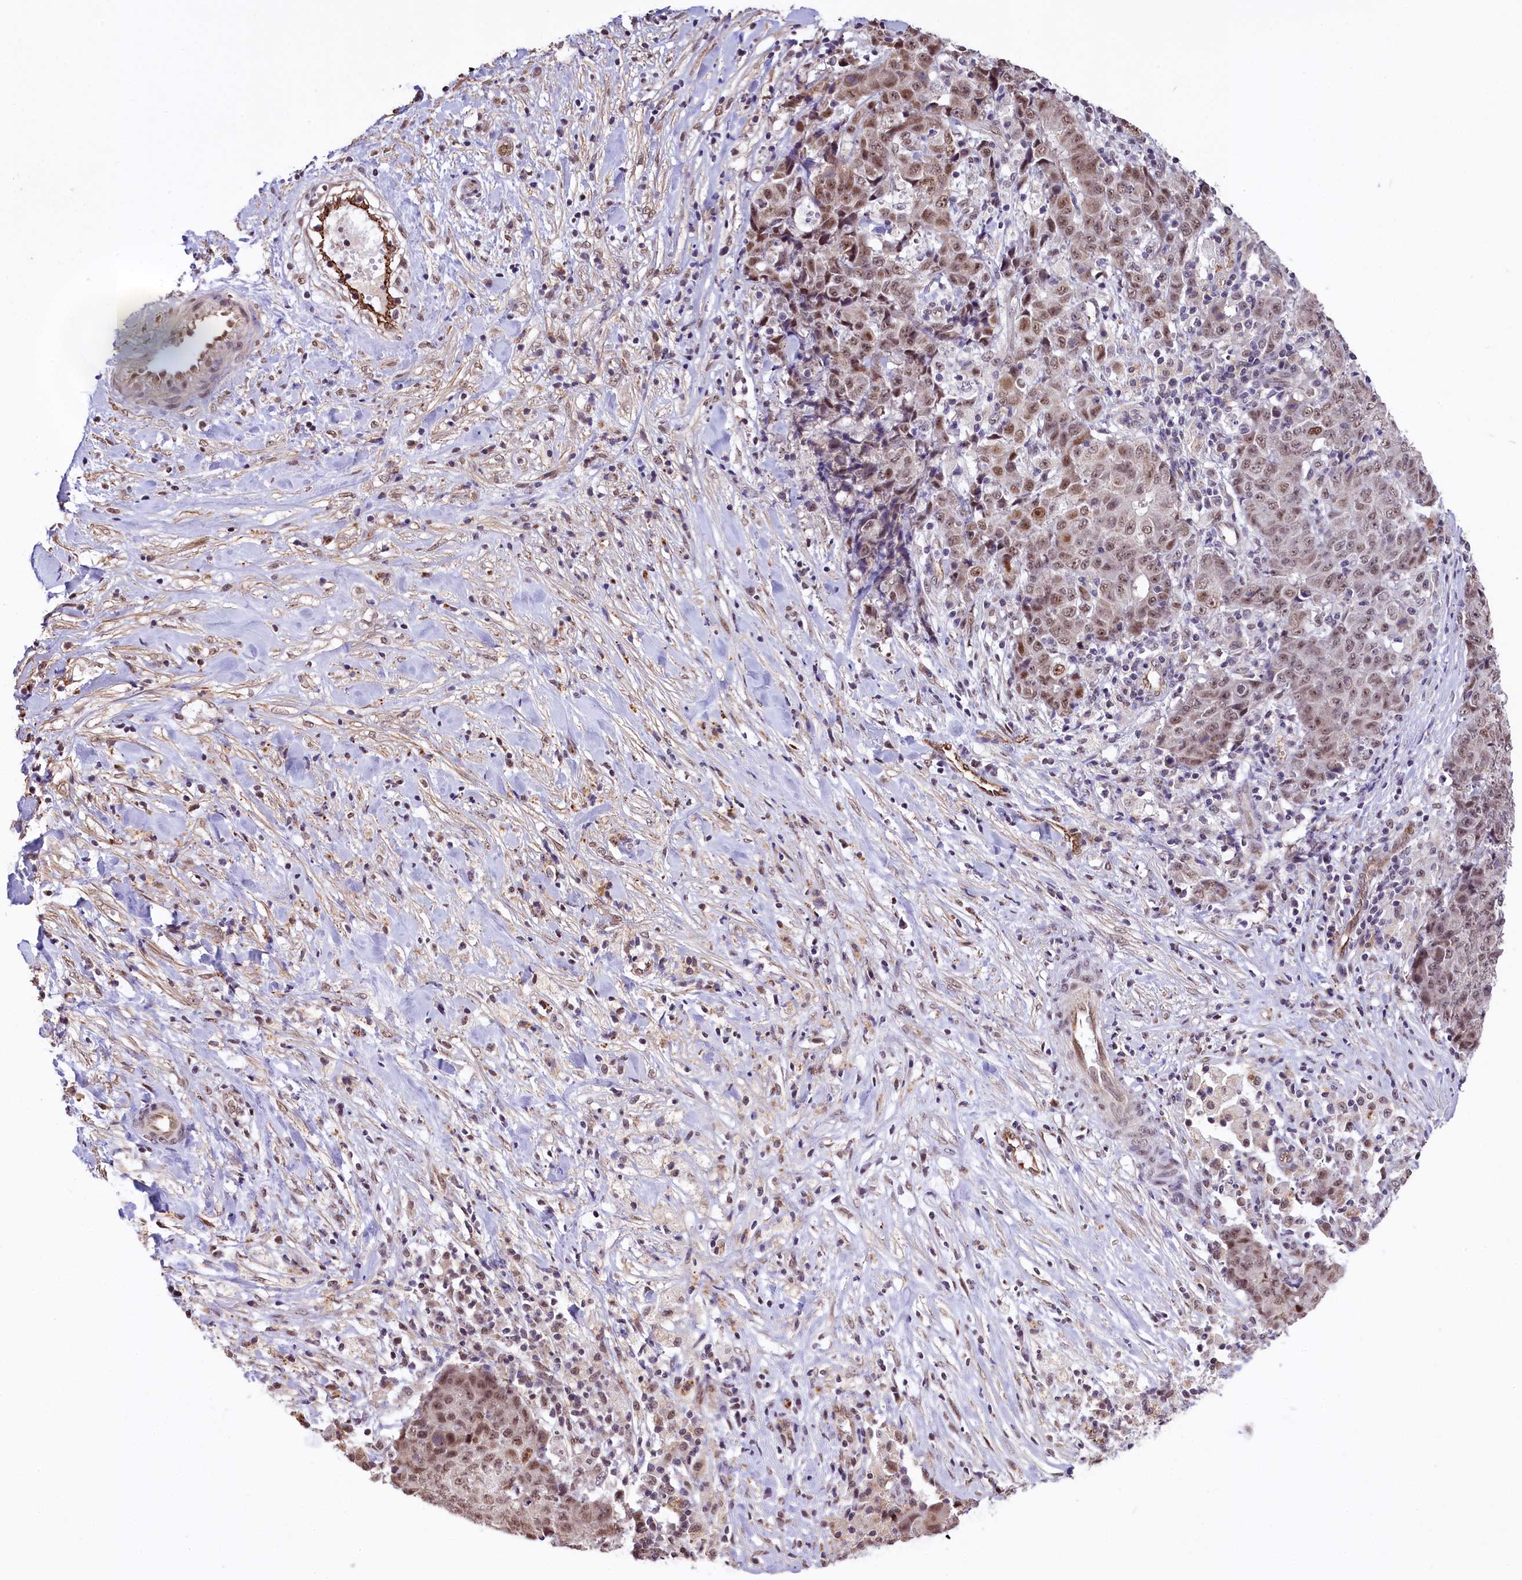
{"staining": {"intensity": "moderate", "quantity": "25%-75%", "location": "nuclear"}, "tissue": "ovarian cancer", "cell_type": "Tumor cells", "image_type": "cancer", "snomed": [{"axis": "morphology", "description": "Carcinoma, endometroid"}, {"axis": "topography", "description": "Ovary"}], "caption": "Immunohistochemical staining of ovarian endometroid carcinoma exhibits moderate nuclear protein expression in approximately 25%-75% of tumor cells.", "gene": "MRPL54", "patient": {"sex": "female", "age": 42}}